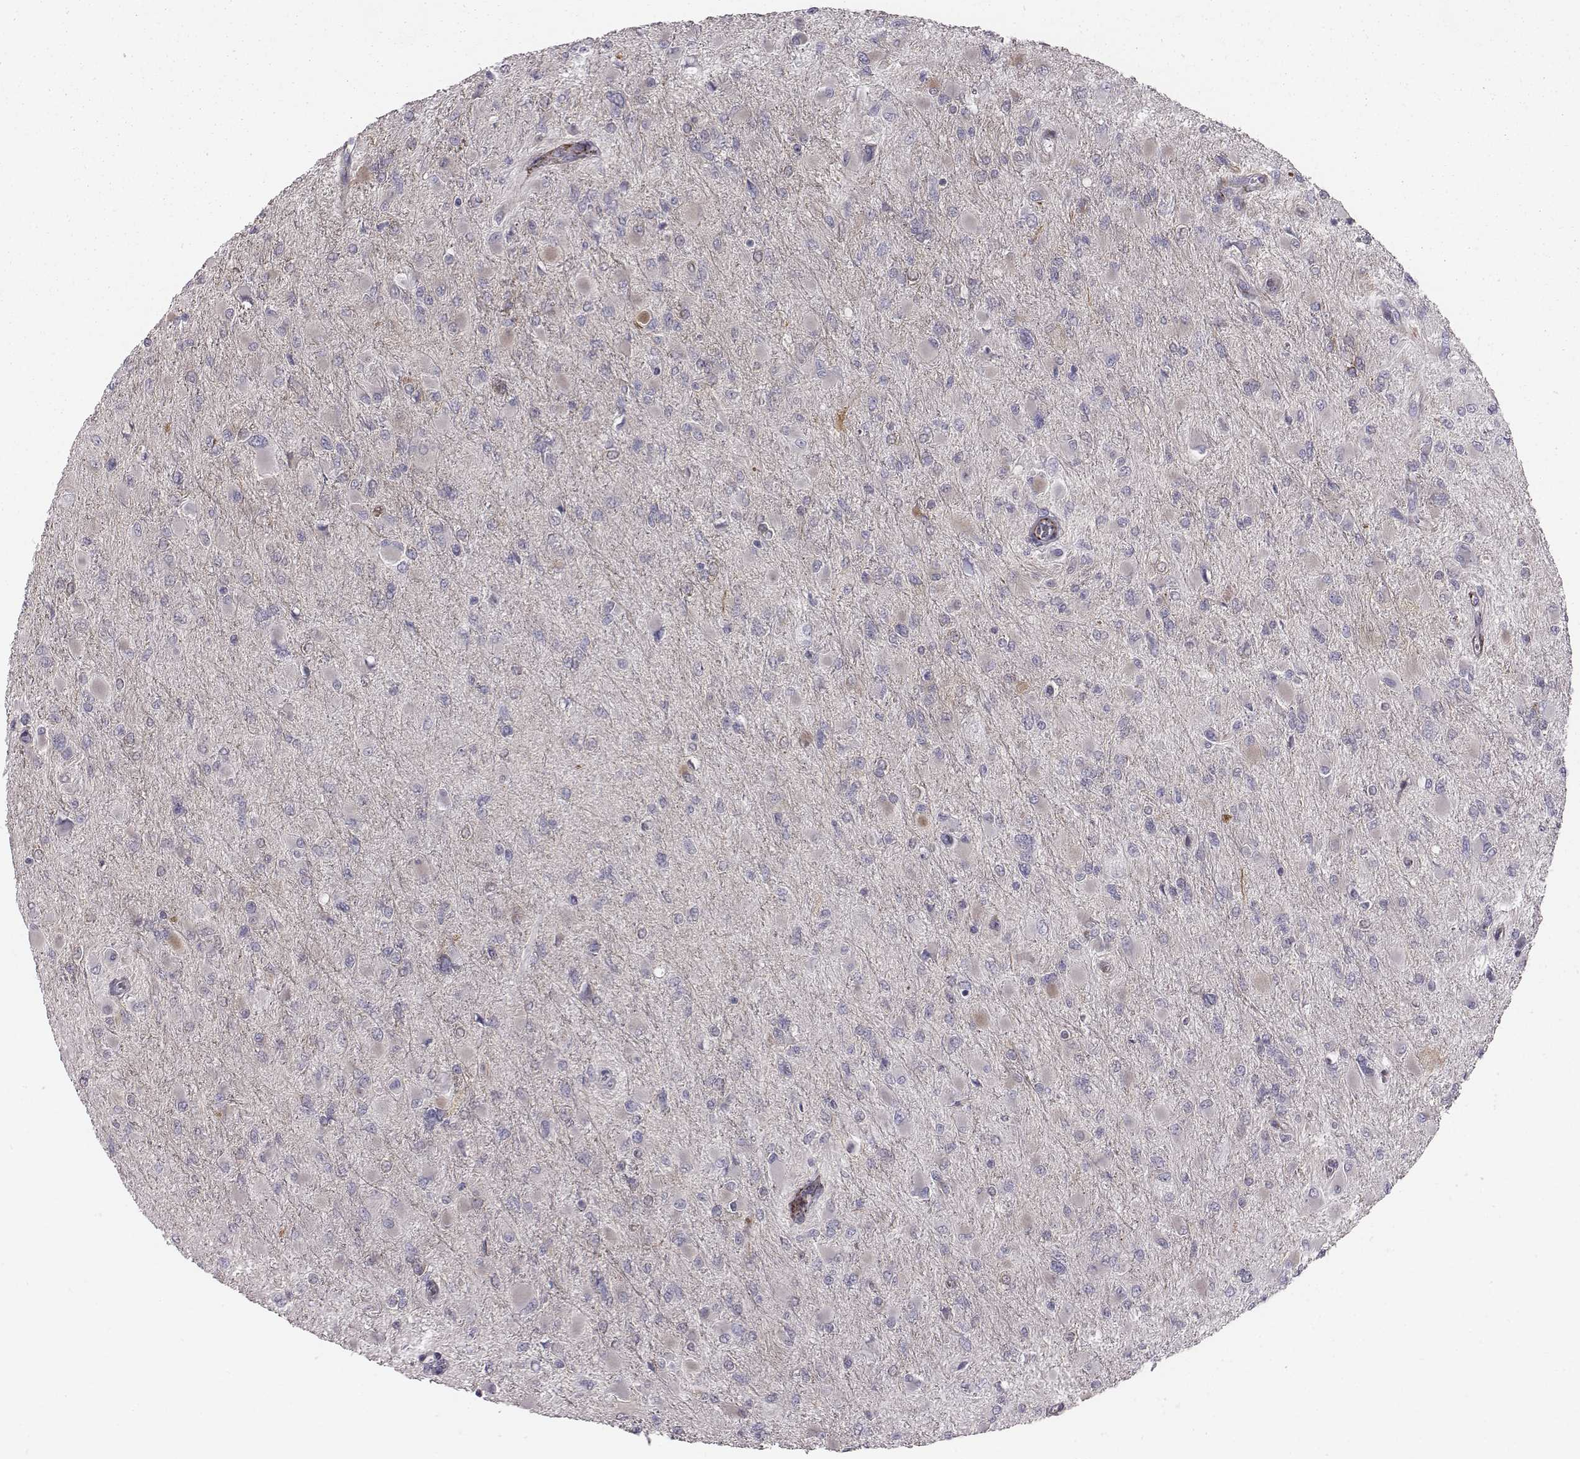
{"staining": {"intensity": "negative", "quantity": "none", "location": "none"}, "tissue": "glioma", "cell_type": "Tumor cells", "image_type": "cancer", "snomed": [{"axis": "morphology", "description": "Glioma, malignant, High grade"}, {"axis": "topography", "description": "Cerebral cortex"}], "caption": "The image demonstrates no significant staining in tumor cells of glioma. Brightfield microscopy of immunohistochemistry (IHC) stained with DAB (brown) and hematoxylin (blue), captured at high magnification.", "gene": "PRKCZ", "patient": {"sex": "female", "age": 36}}